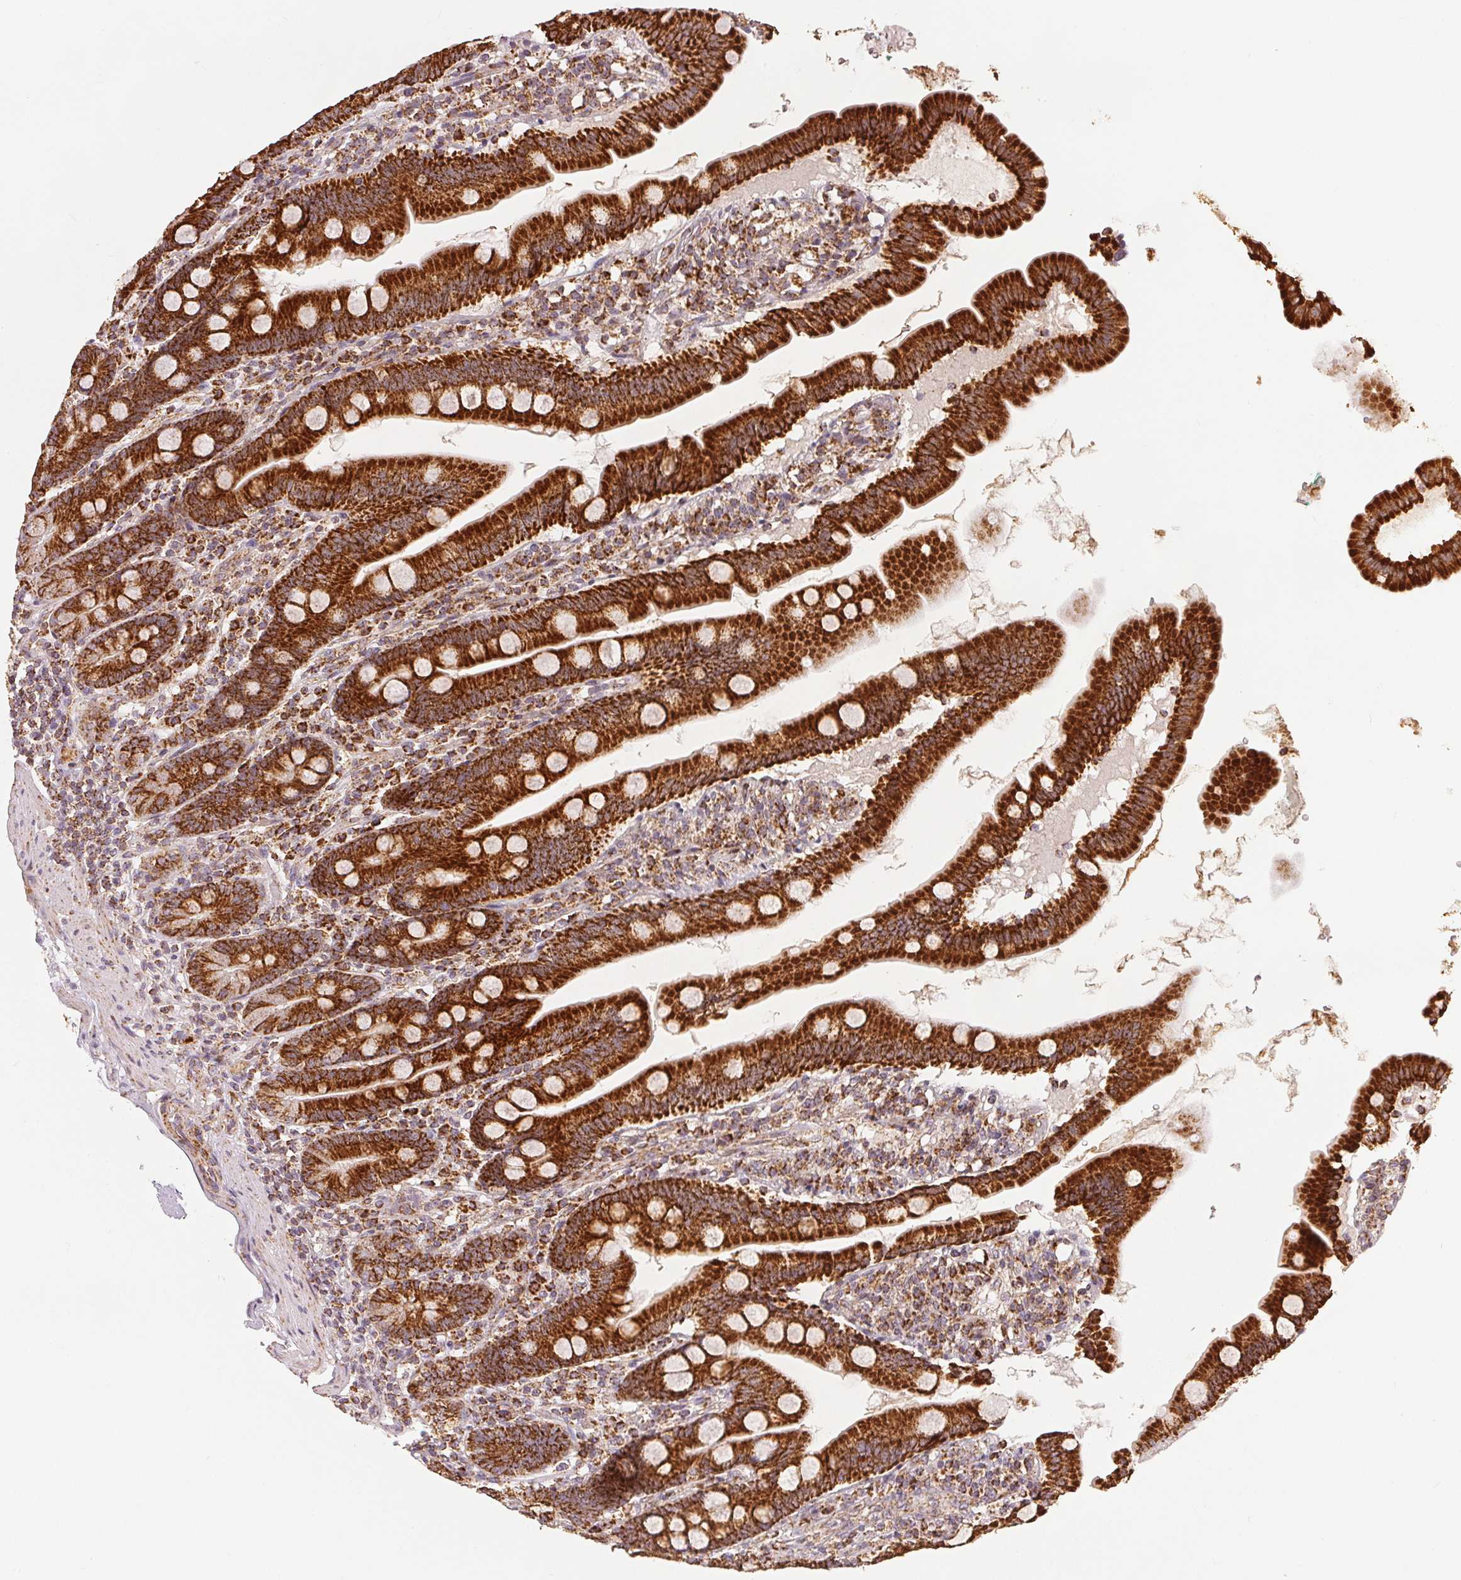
{"staining": {"intensity": "strong", "quantity": ">75%", "location": "cytoplasmic/membranous"}, "tissue": "duodenum", "cell_type": "Glandular cells", "image_type": "normal", "snomed": [{"axis": "morphology", "description": "Normal tissue, NOS"}, {"axis": "topography", "description": "Duodenum"}], "caption": "Glandular cells exhibit high levels of strong cytoplasmic/membranous positivity in about >75% of cells in unremarkable human duodenum.", "gene": "SDHB", "patient": {"sex": "female", "age": 67}}